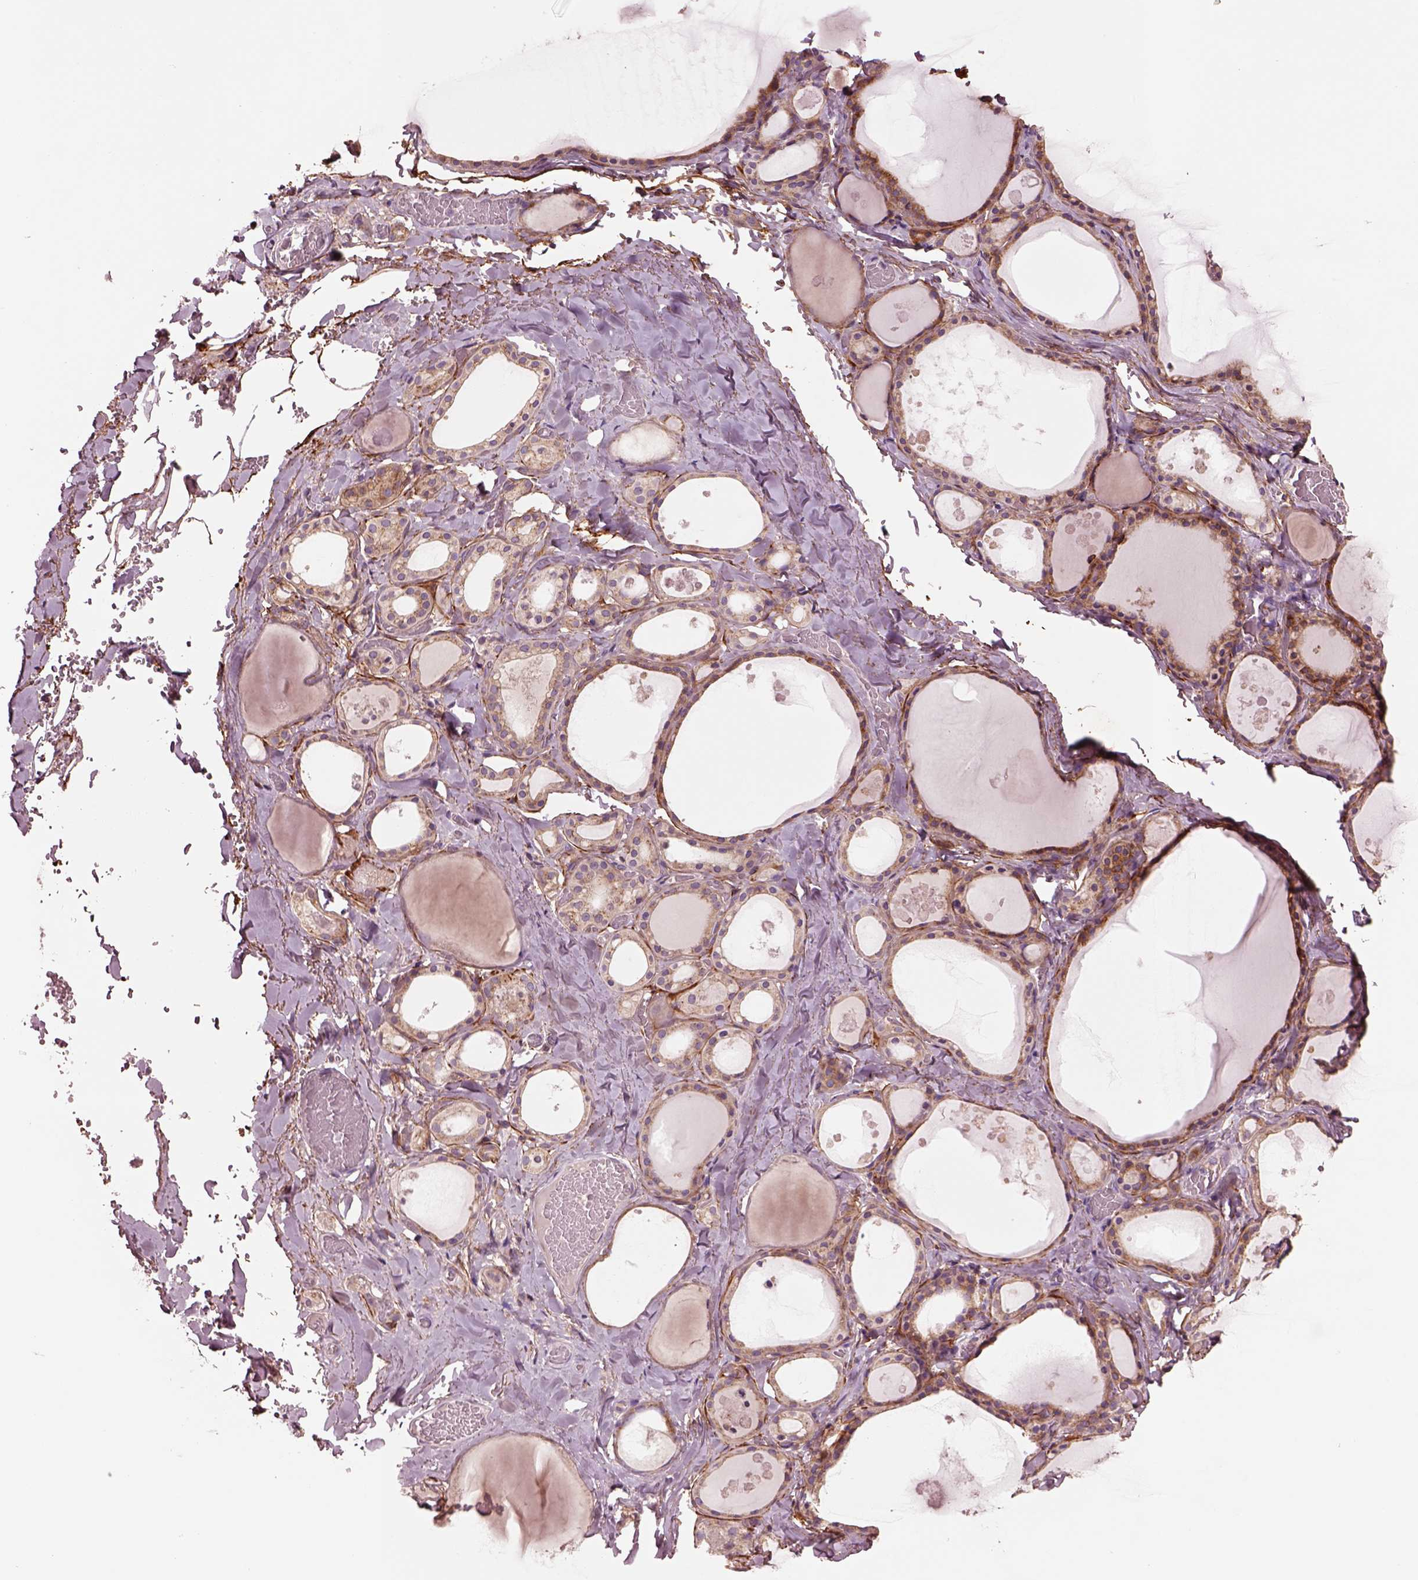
{"staining": {"intensity": "weak", "quantity": ">75%", "location": "cytoplasmic/membranous"}, "tissue": "thyroid gland", "cell_type": "Glandular cells", "image_type": "normal", "snomed": [{"axis": "morphology", "description": "Normal tissue, NOS"}, {"axis": "topography", "description": "Thyroid gland"}], "caption": "A brown stain shows weak cytoplasmic/membranous positivity of a protein in glandular cells of normal thyroid gland. (DAB (3,3'-diaminobenzidine) = brown stain, brightfield microscopy at high magnification).", "gene": "SEC23A", "patient": {"sex": "male", "age": 56}}